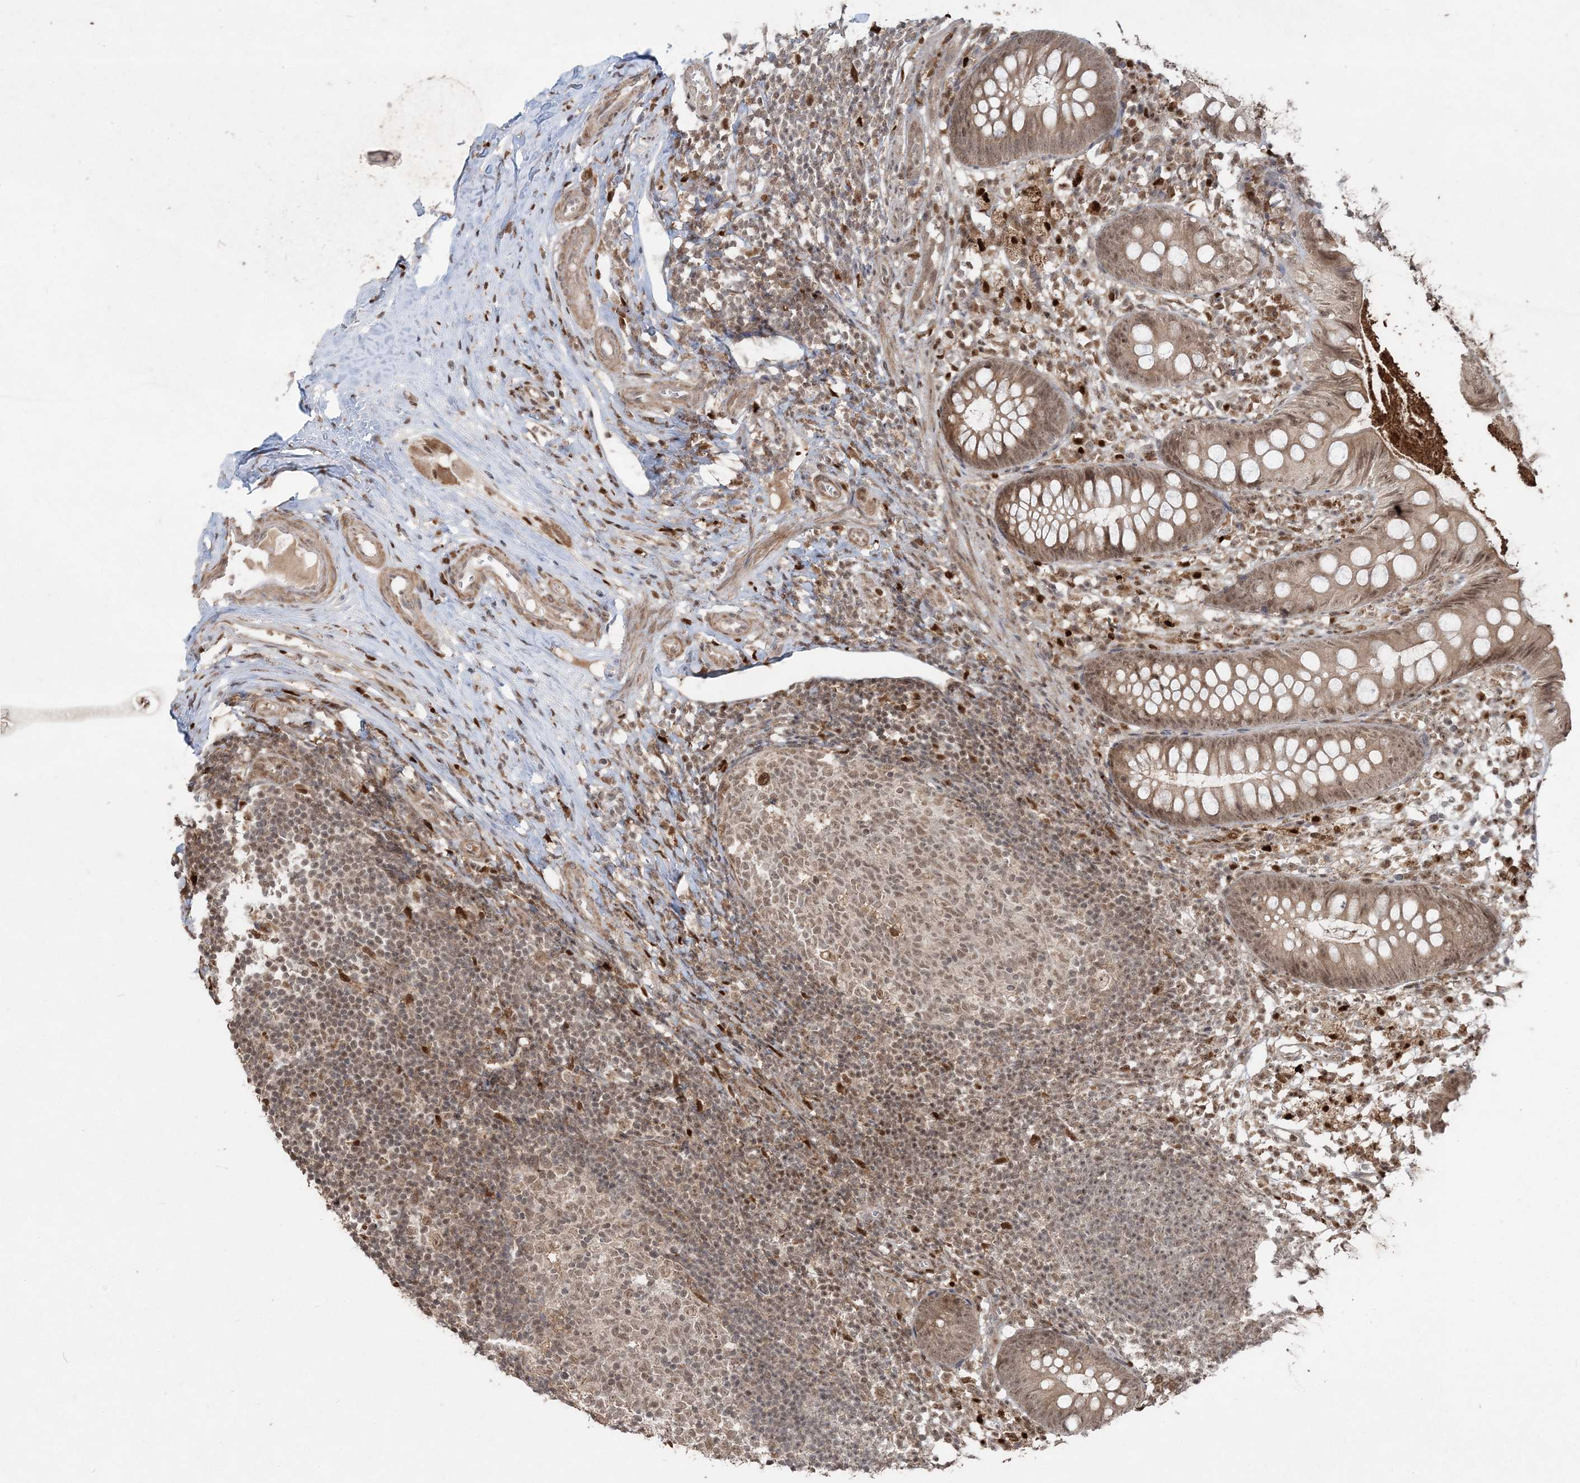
{"staining": {"intensity": "moderate", "quantity": ">75%", "location": "cytoplasmic/membranous,nuclear"}, "tissue": "appendix", "cell_type": "Glandular cells", "image_type": "normal", "snomed": [{"axis": "morphology", "description": "Normal tissue, NOS"}, {"axis": "topography", "description": "Appendix"}], "caption": "Protein staining of normal appendix exhibits moderate cytoplasmic/membranous,nuclear staining in about >75% of glandular cells. Immunohistochemistry stains the protein of interest in brown and the nuclei are stained blue.", "gene": "SLU7", "patient": {"sex": "female", "age": 20}}